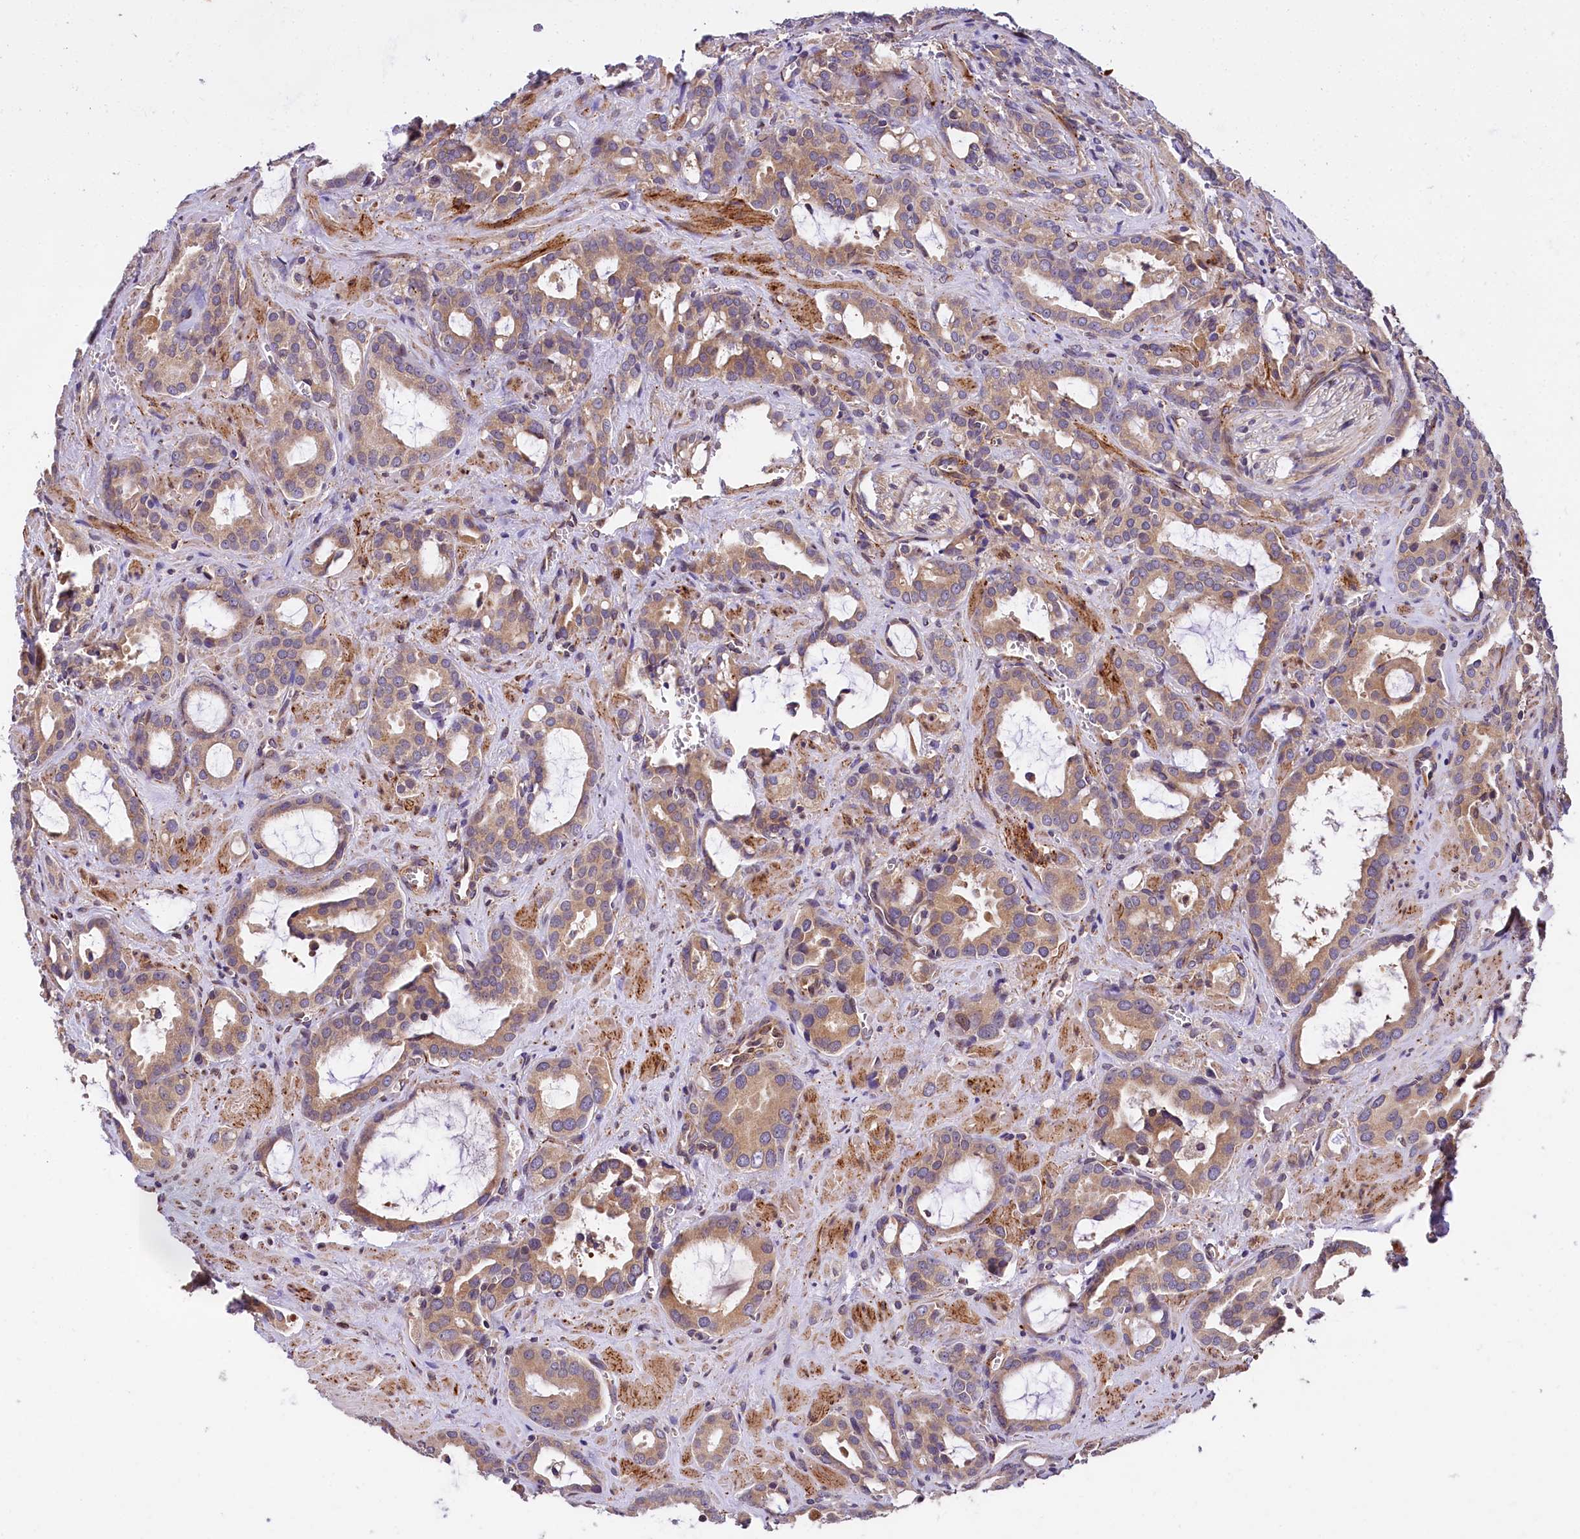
{"staining": {"intensity": "moderate", "quantity": ">75%", "location": "cytoplasmic/membranous"}, "tissue": "prostate cancer", "cell_type": "Tumor cells", "image_type": "cancer", "snomed": [{"axis": "morphology", "description": "Adenocarcinoma, High grade"}, {"axis": "topography", "description": "Prostate"}], "caption": "Human prostate cancer stained for a protein (brown) shows moderate cytoplasmic/membranous positive expression in approximately >75% of tumor cells.", "gene": "SUPV3L1", "patient": {"sex": "male", "age": 72}}